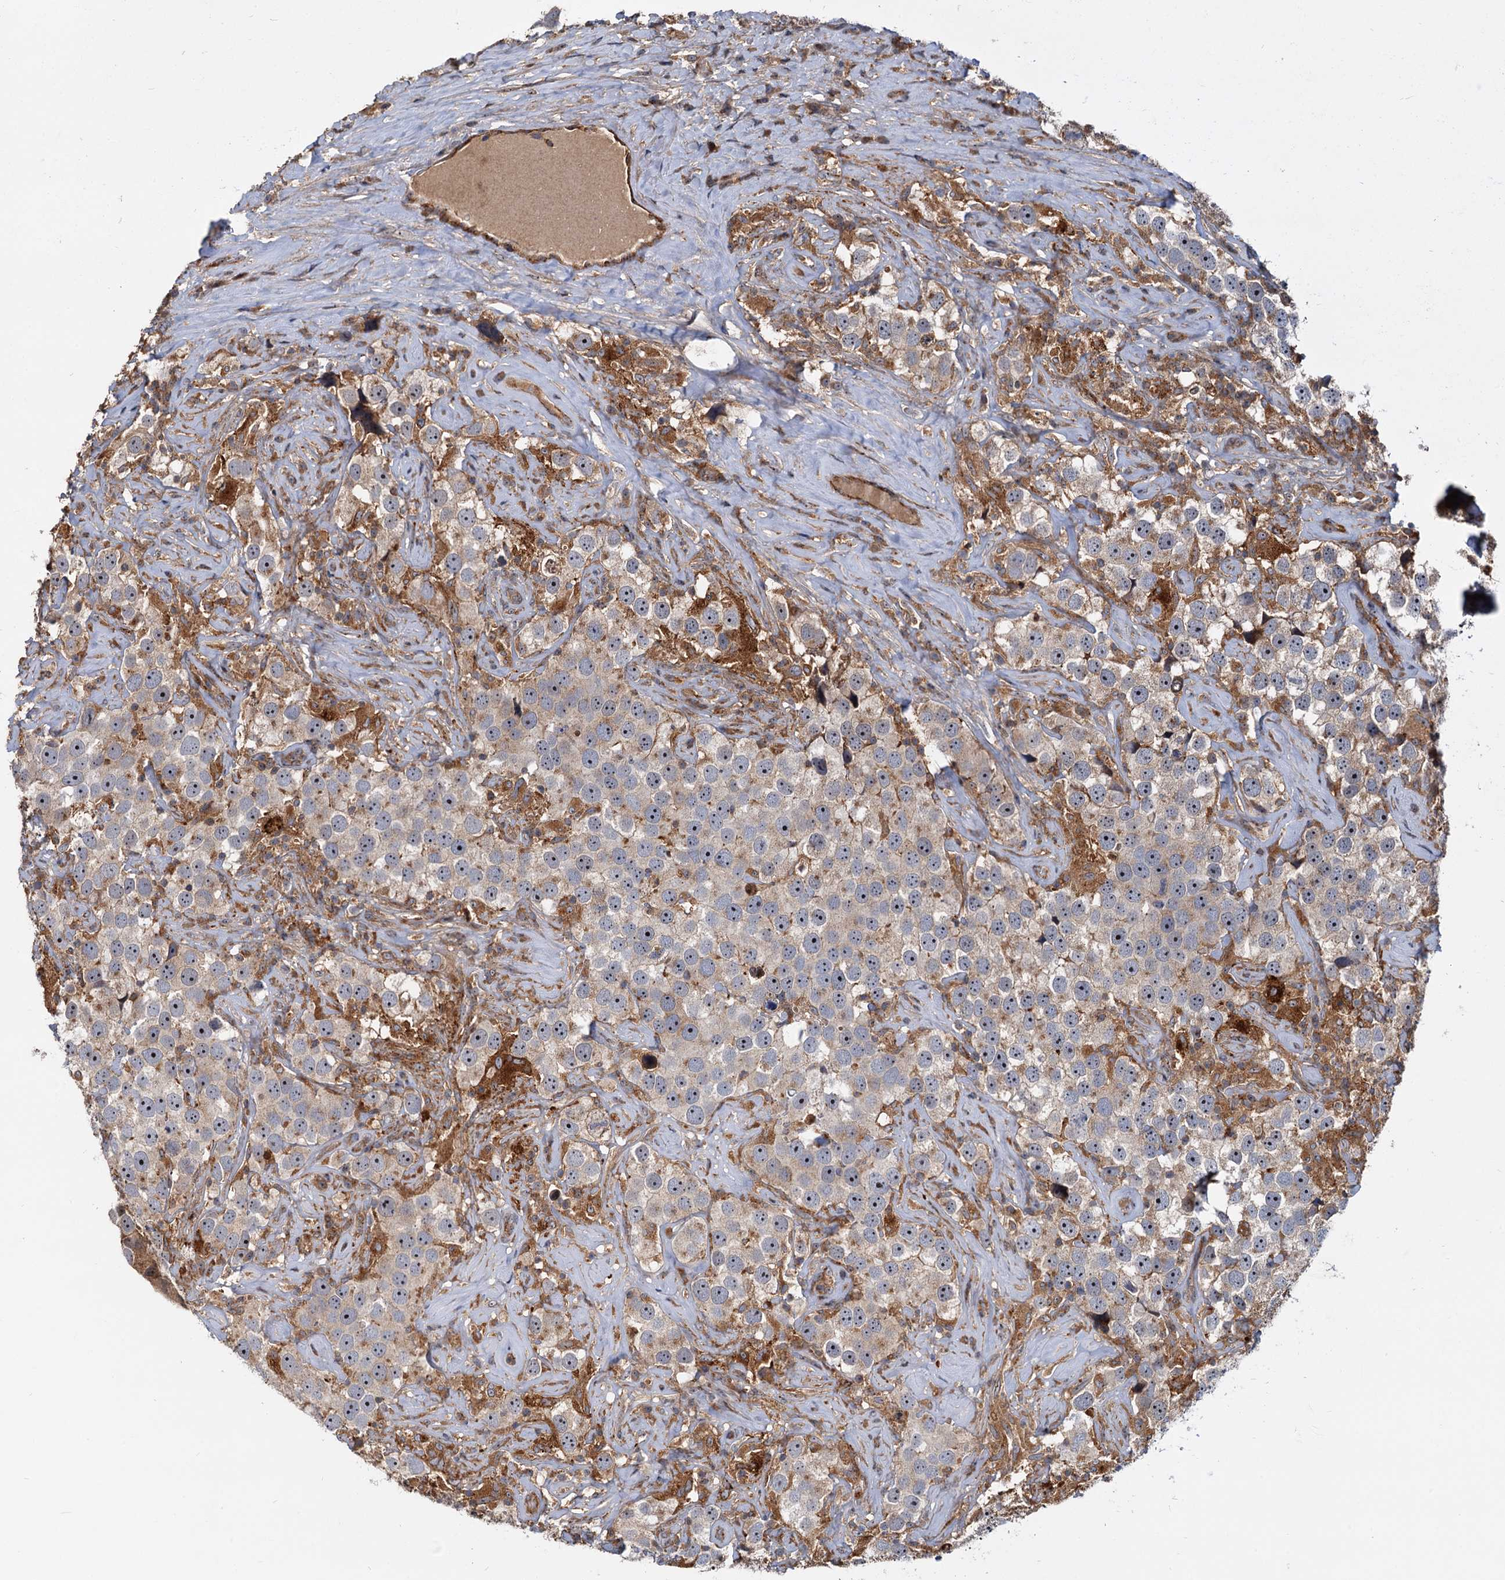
{"staining": {"intensity": "weak", "quantity": "25%-75%", "location": "cytoplasmic/membranous"}, "tissue": "testis cancer", "cell_type": "Tumor cells", "image_type": "cancer", "snomed": [{"axis": "morphology", "description": "Seminoma, NOS"}, {"axis": "topography", "description": "Testis"}], "caption": "The micrograph reveals immunohistochemical staining of testis cancer (seminoma). There is weak cytoplasmic/membranous staining is present in about 25%-75% of tumor cells.", "gene": "TOLLIP", "patient": {"sex": "male", "age": 49}}